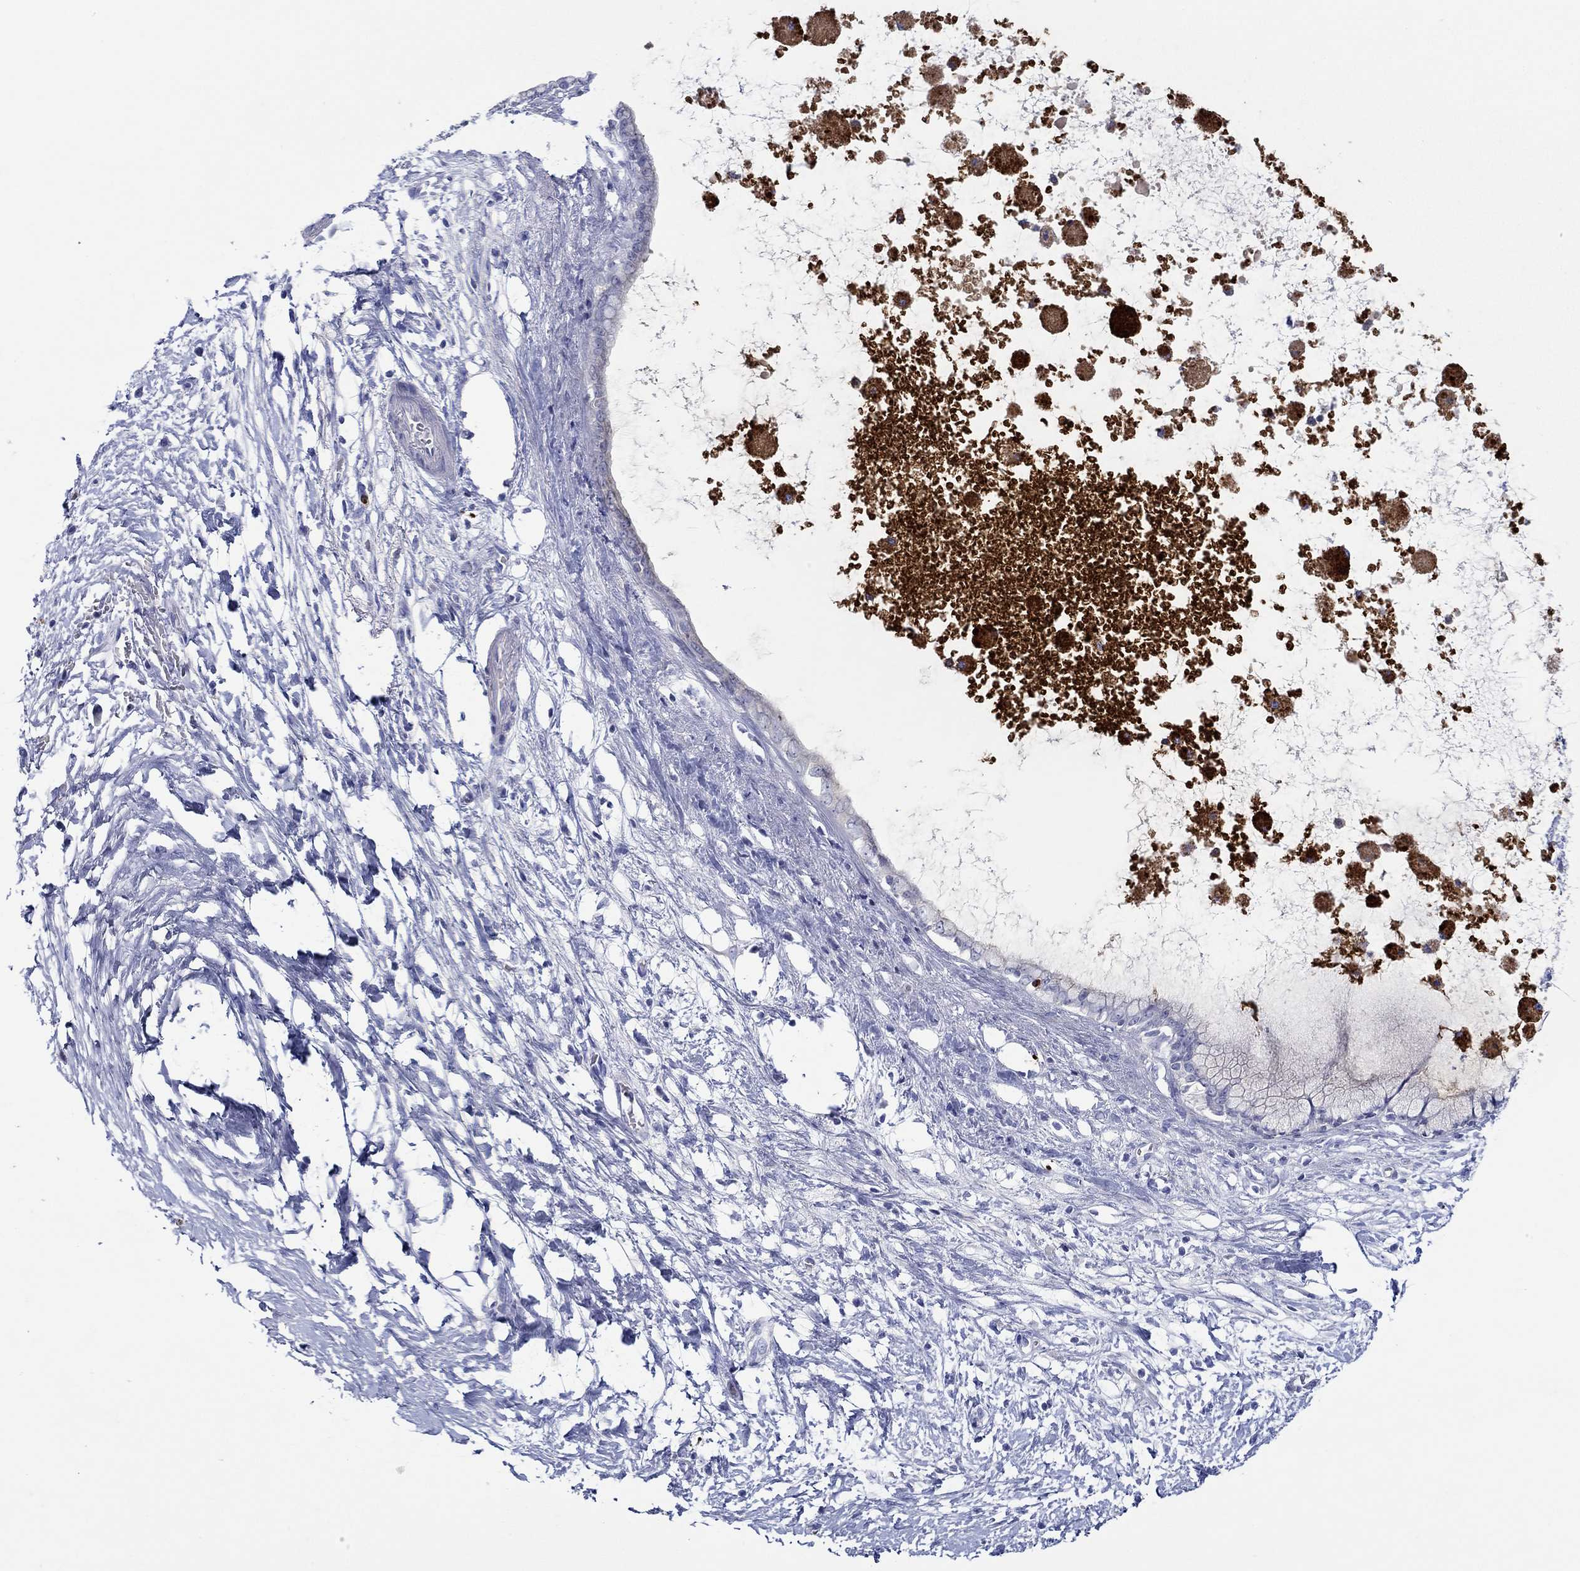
{"staining": {"intensity": "negative", "quantity": "none", "location": "none"}, "tissue": "pancreatic cancer", "cell_type": "Tumor cells", "image_type": "cancer", "snomed": [{"axis": "morphology", "description": "Adenocarcinoma, NOS"}, {"axis": "topography", "description": "Pancreas"}], "caption": "This photomicrograph is of pancreatic adenocarcinoma stained with IHC to label a protein in brown with the nuclei are counter-stained blue. There is no expression in tumor cells.", "gene": "EPX", "patient": {"sex": "female", "age": 72}}